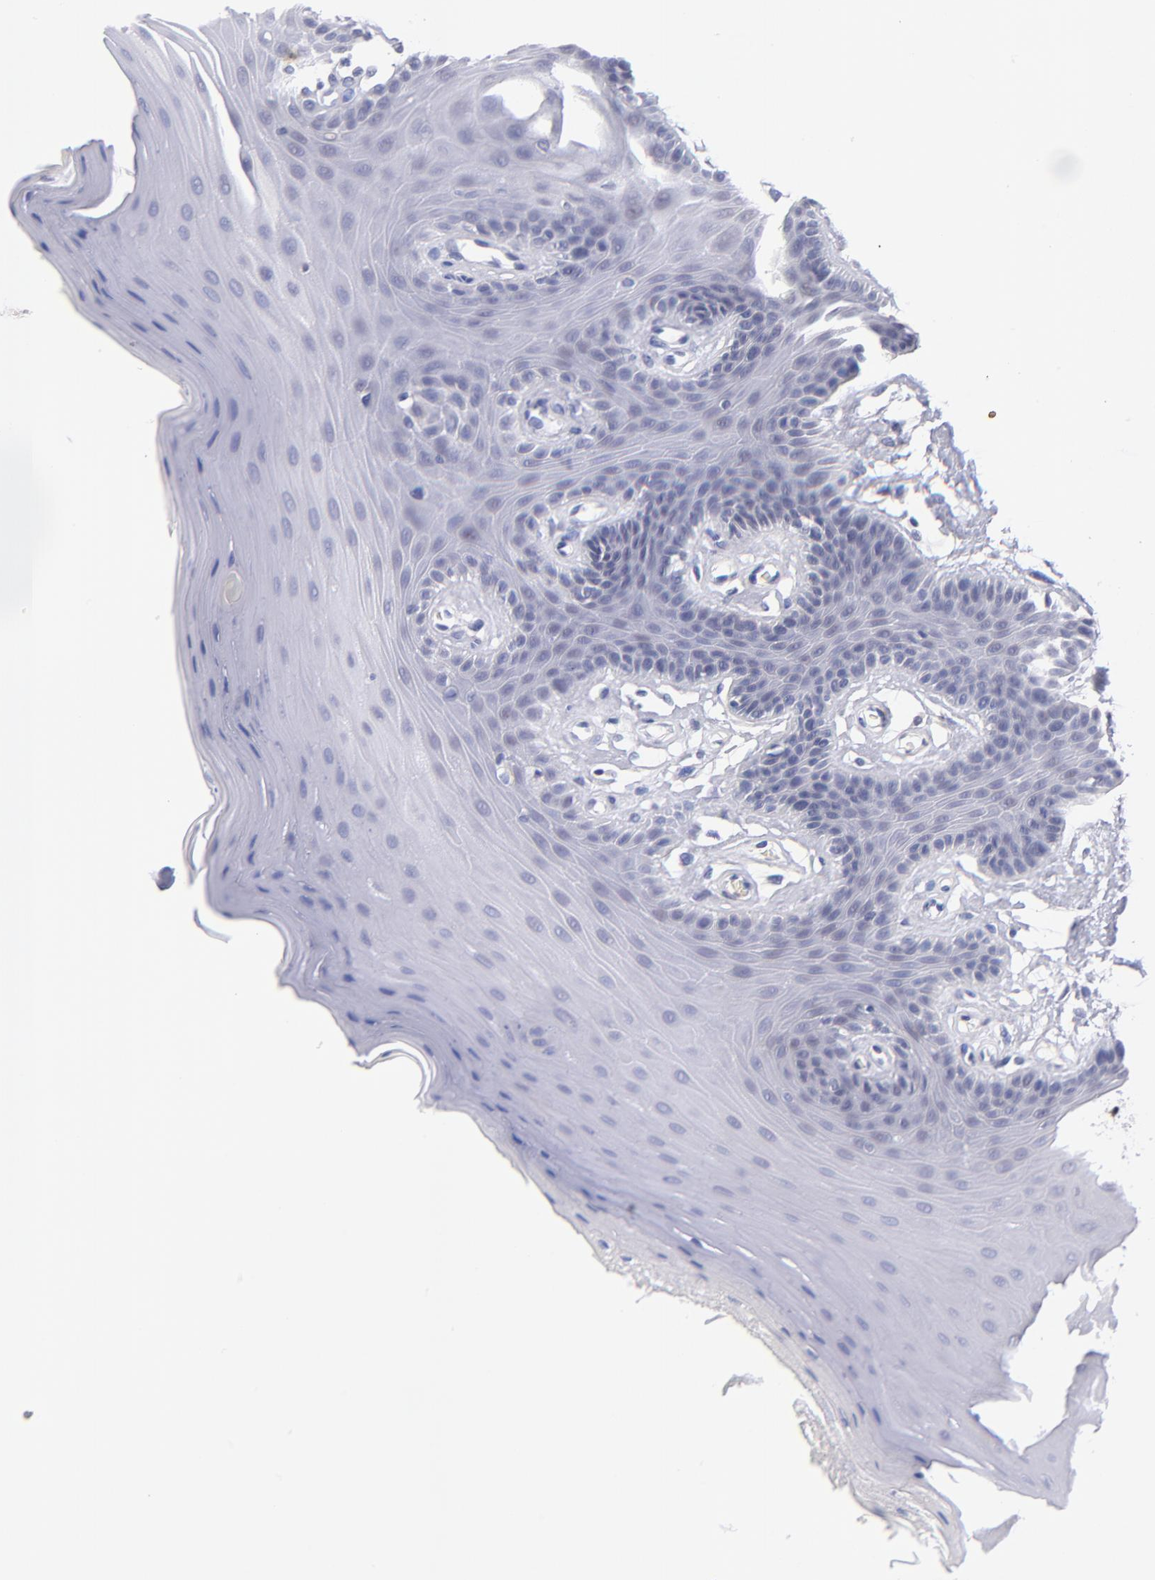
{"staining": {"intensity": "negative", "quantity": "none", "location": "none"}, "tissue": "oral mucosa", "cell_type": "Squamous epithelial cells", "image_type": "normal", "snomed": [{"axis": "morphology", "description": "Normal tissue, NOS"}, {"axis": "morphology", "description": "Squamous cell carcinoma, NOS"}, {"axis": "topography", "description": "Skeletal muscle"}, {"axis": "topography", "description": "Oral tissue"}, {"axis": "topography", "description": "Head-Neck"}], "caption": "Immunohistochemistry histopathology image of benign human oral mucosa stained for a protein (brown), which demonstrates no staining in squamous epithelial cells.", "gene": "SNRPB", "patient": {"sex": "male", "age": 71}}